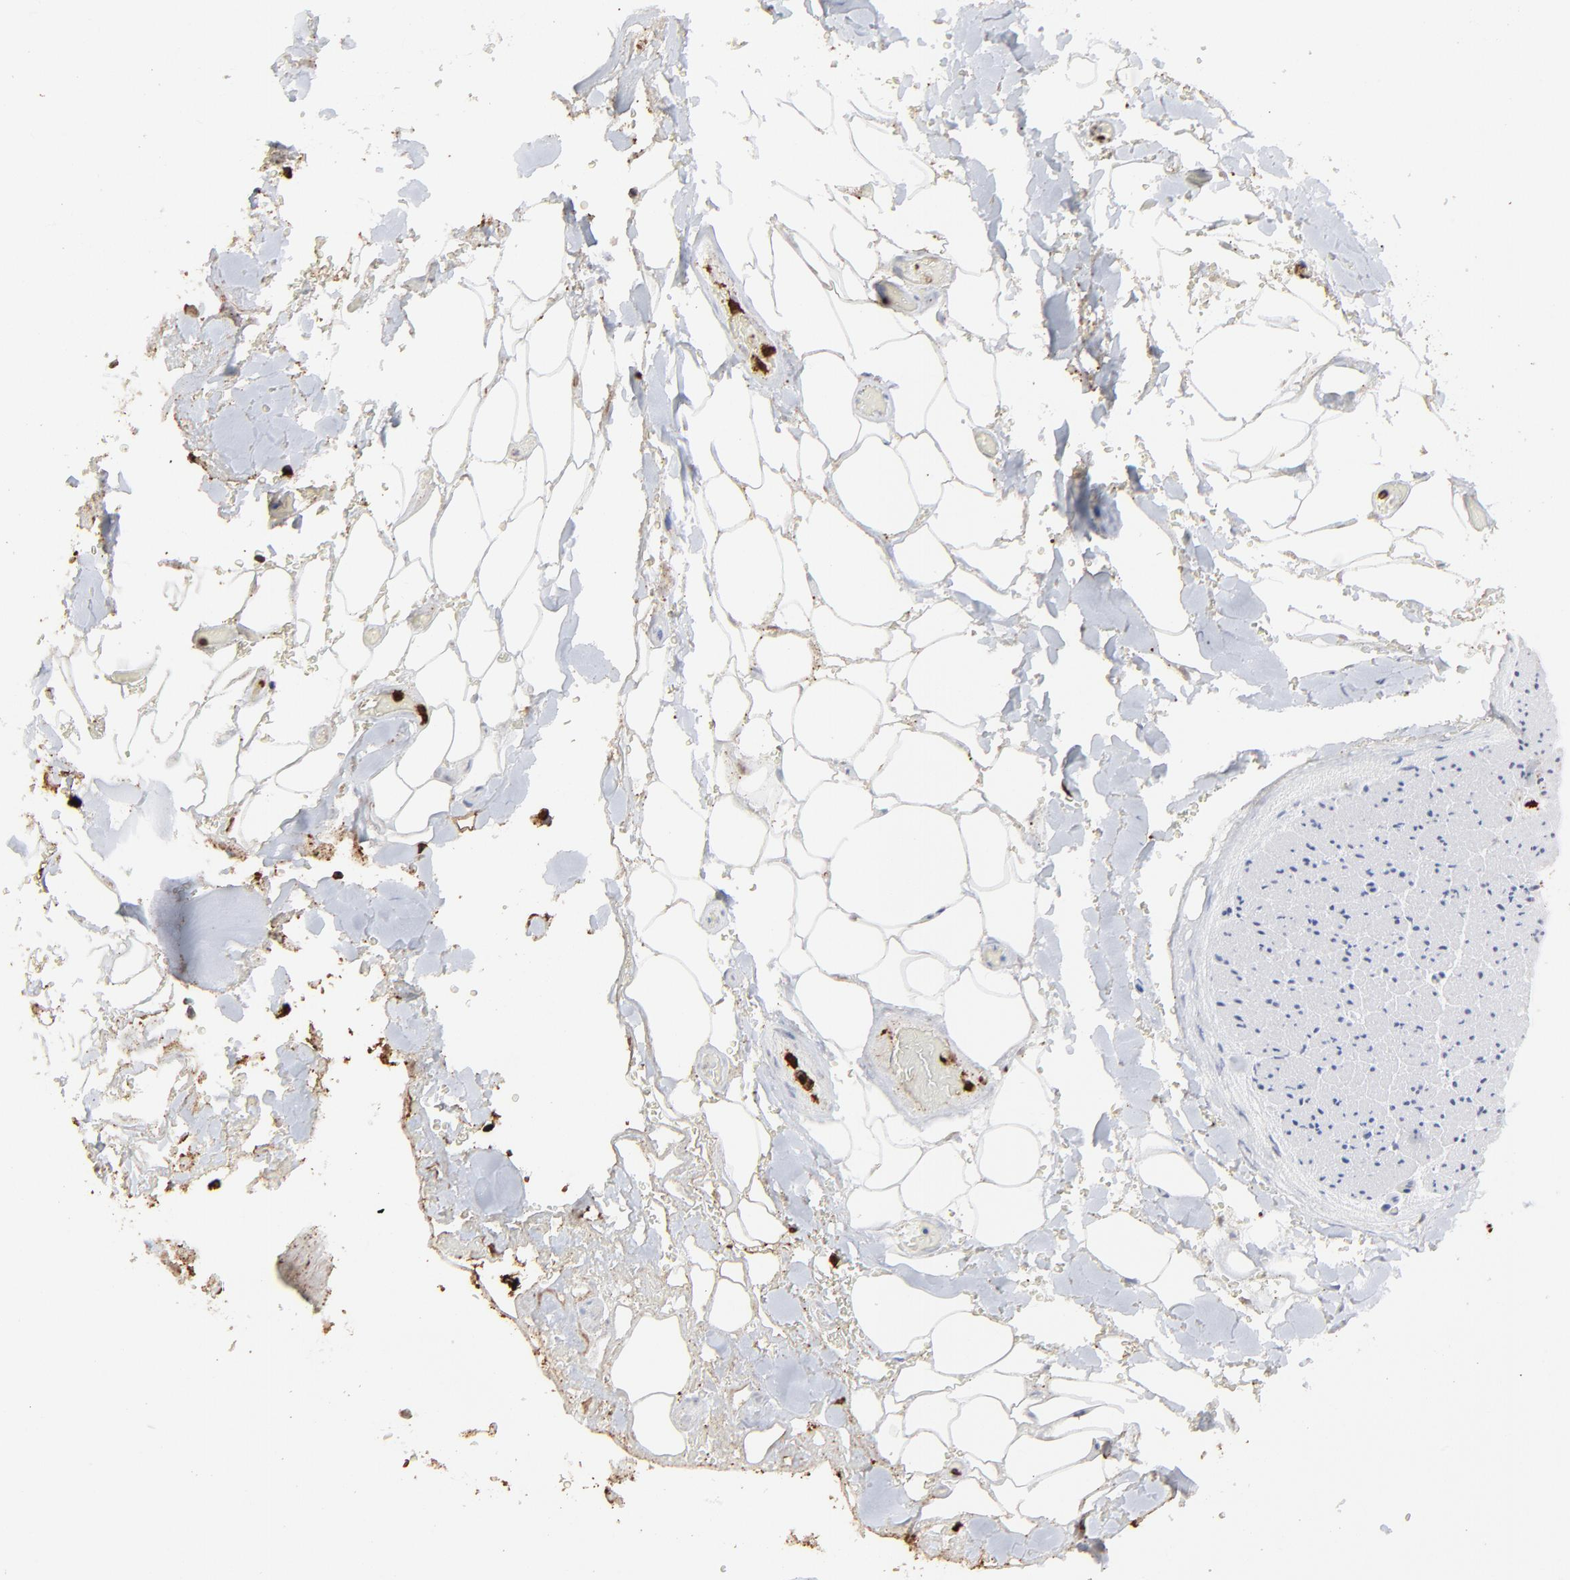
{"staining": {"intensity": "weak", "quantity": ">75%", "location": "cytoplasmic/membranous"}, "tissue": "adipose tissue", "cell_type": "Adipocytes", "image_type": "normal", "snomed": [{"axis": "morphology", "description": "Normal tissue, NOS"}, {"axis": "morphology", "description": "Cholangiocarcinoma"}, {"axis": "topography", "description": "Liver"}, {"axis": "topography", "description": "Peripheral nerve tissue"}], "caption": "Adipose tissue was stained to show a protein in brown. There is low levels of weak cytoplasmic/membranous expression in about >75% of adipocytes. (Brightfield microscopy of DAB IHC at high magnification).", "gene": "SLC6A14", "patient": {"sex": "male", "age": 50}}